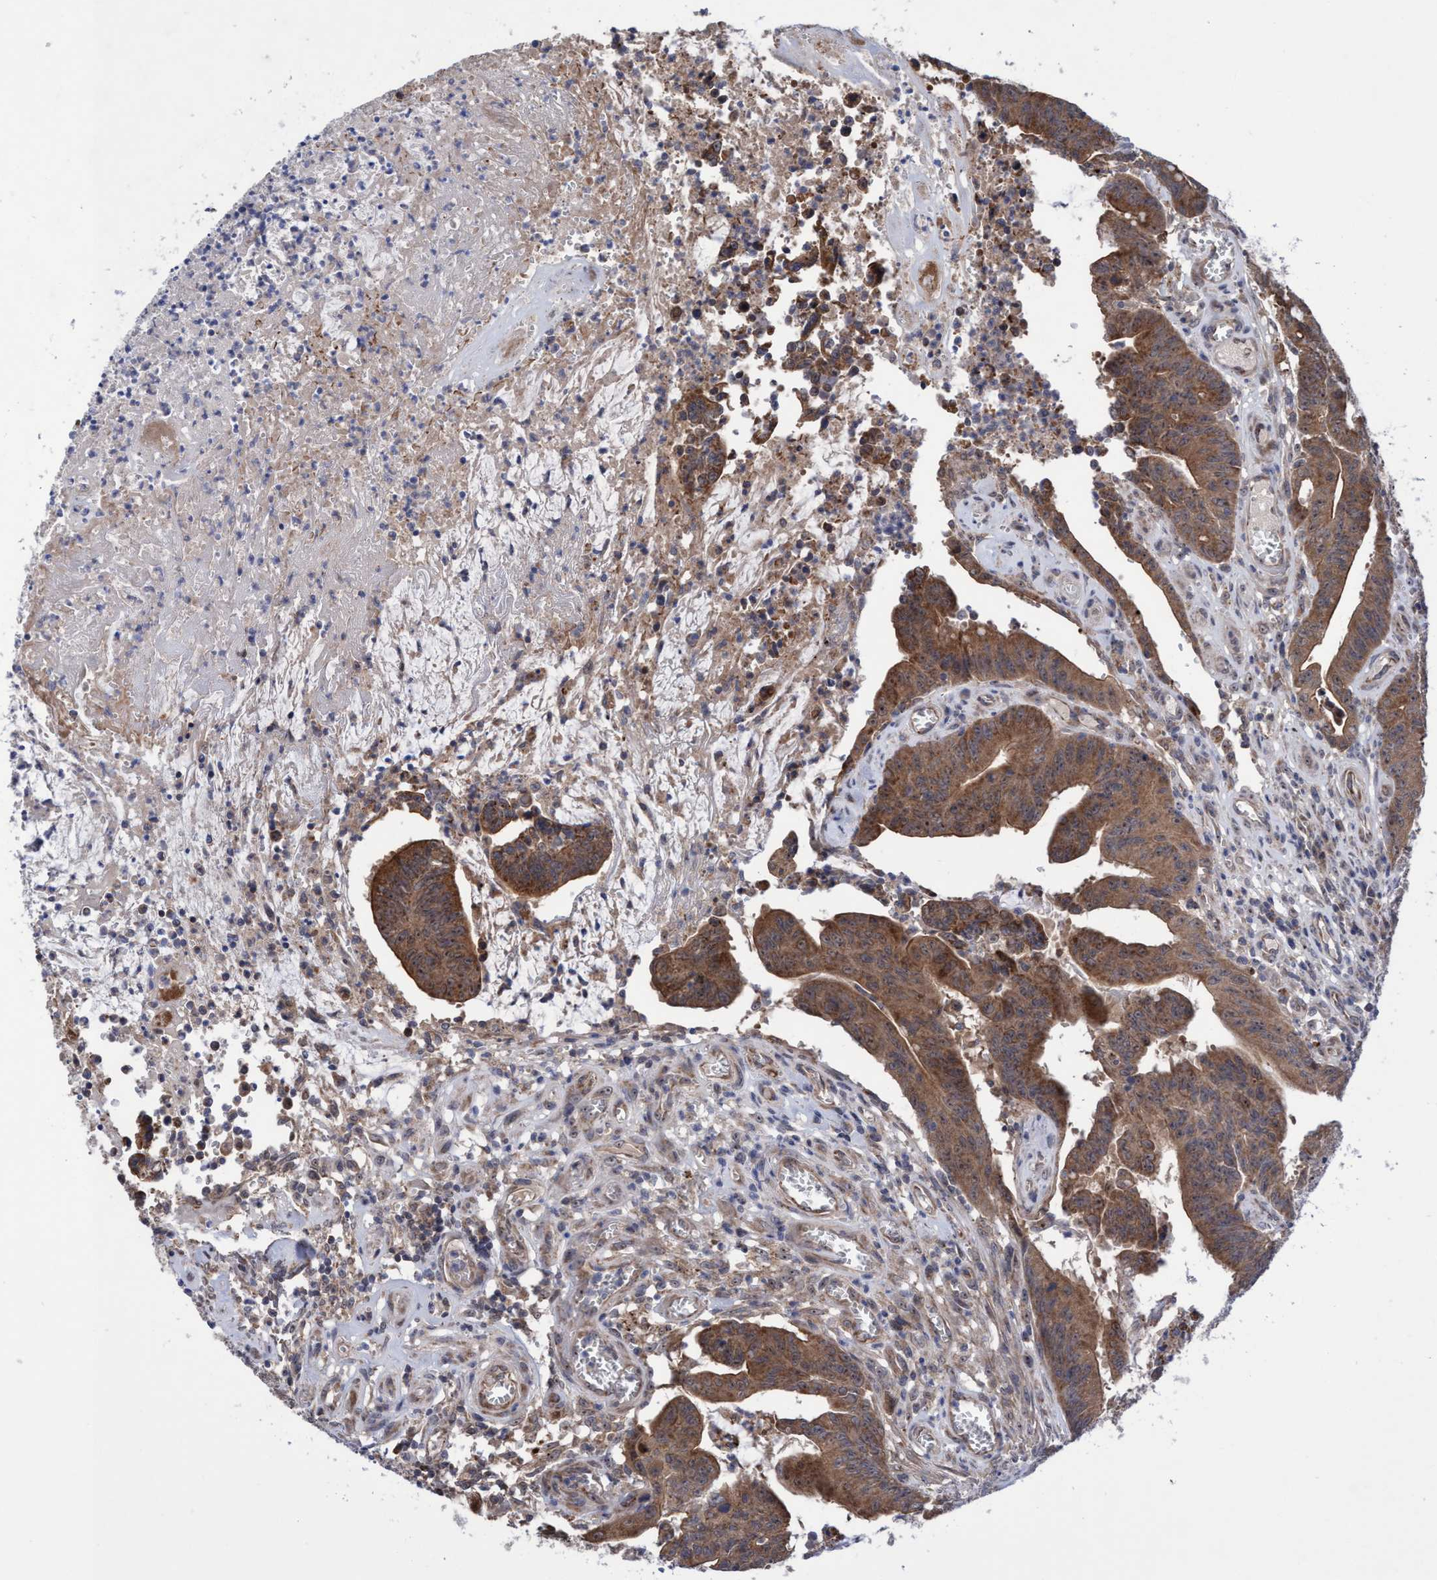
{"staining": {"intensity": "moderate", "quantity": ">75%", "location": "cytoplasmic/membranous,nuclear"}, "tissue": "colorectal cancer", "cell_type": "Tumor cells", "image_type": "cancer", "snomed": [{"axis": "morphology", "description": "Adenocarcinoma, NOS"}, {"axis": "topography", "description": "Colon"}], "caption": "Tumor cells demonstrate medium levels of moderate cytoplasmic/membranous and nuclear expression in about >75% of cells in human colorectal cancer.", "gene": "P2RY14", "patient": {"sex": "male", "age": 45}}